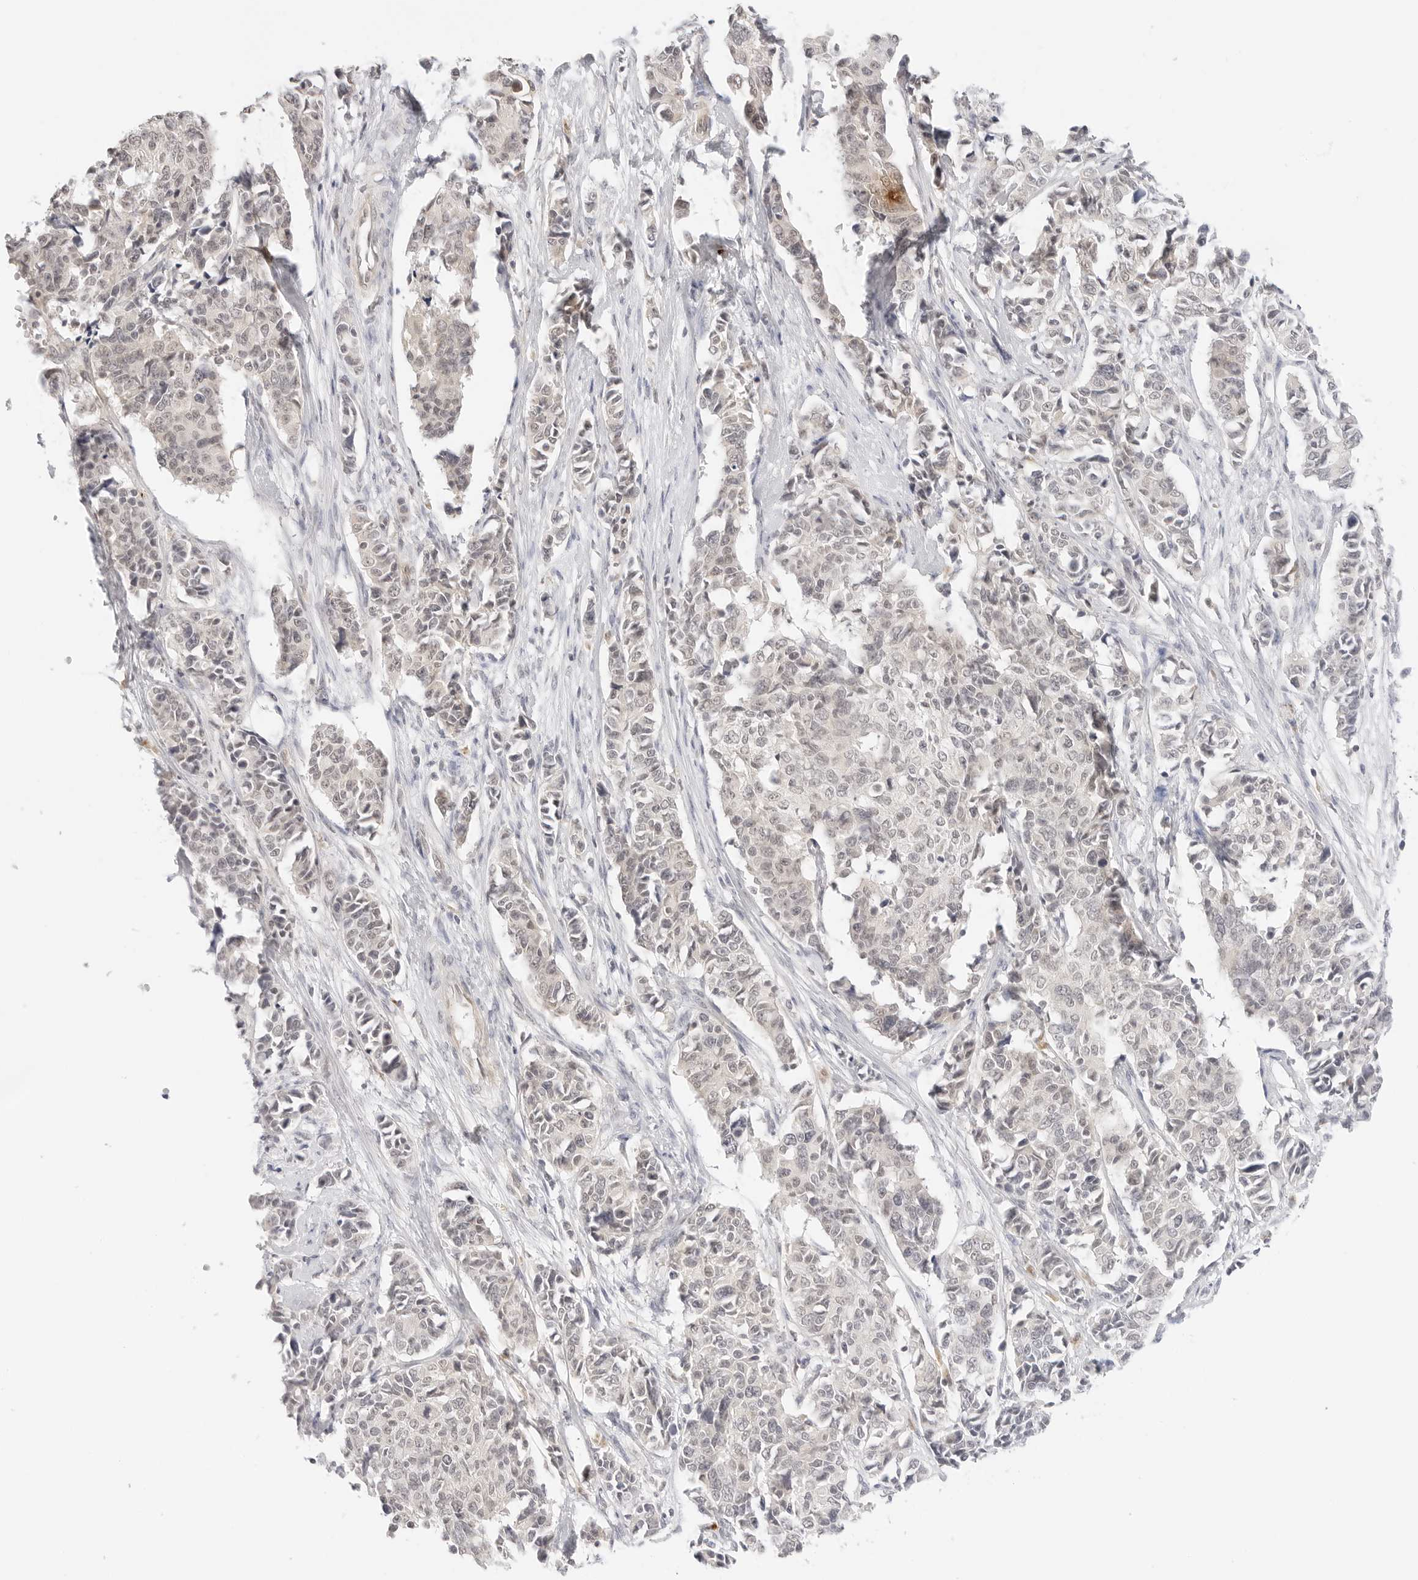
{"staining": {"intensity": "negative", "quantity": "none", "location": "none"}, "tissue": "cervical cancer", "cell_type": "Tumor cells", "image_type": "cancer", "snomed": [{"axis": "morphology", "description": "Normal tissue, NOS"}, {"axis": "morphology", "description": "Squamous cell carcinoma, NOS"}, {"axis": "topography", "description": "Cervix"}], "caption": "Tumor cells show no significant positivity in cervical squamous cell carcinoma.", "gene": "GPR34", "patient": {"sex": "female", "age": 35}}